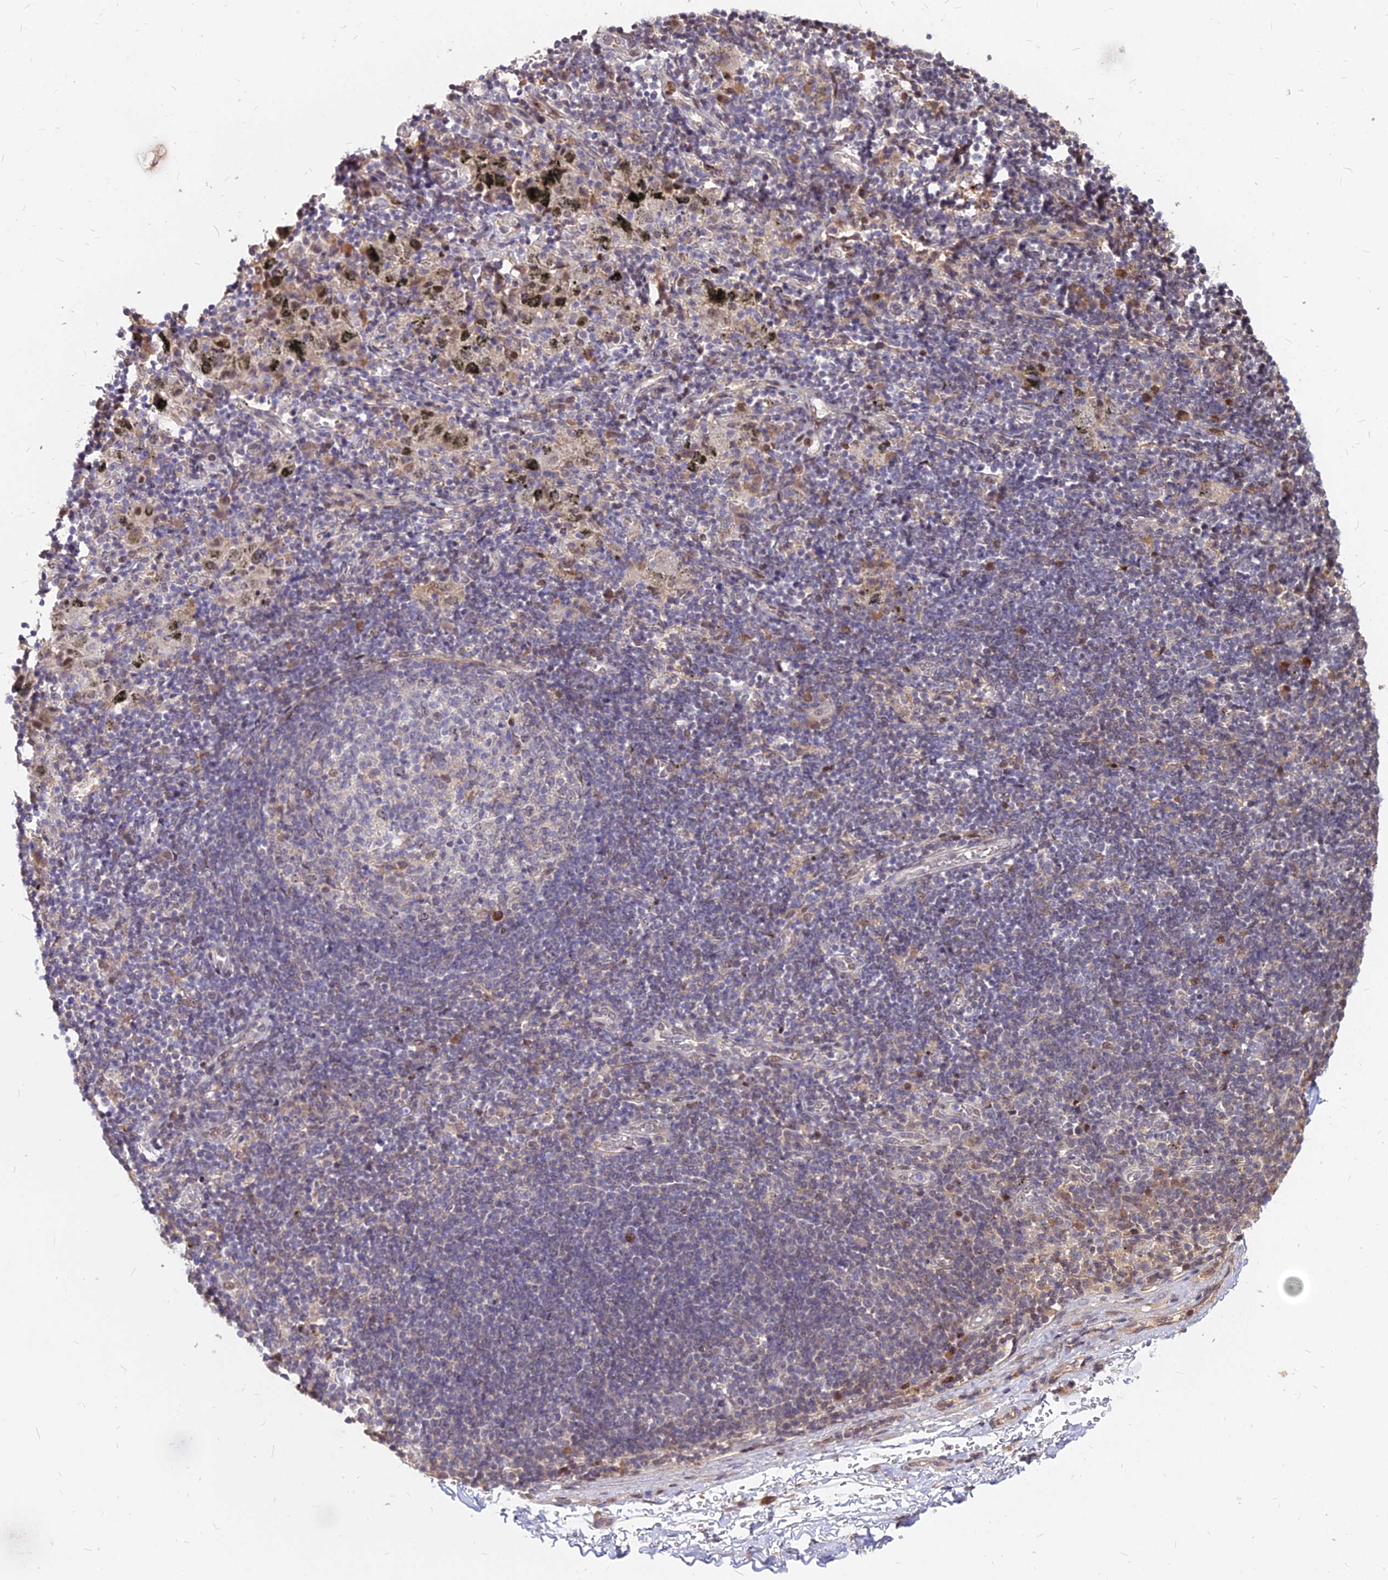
{"staining": {"intensity": "negative", "quantity": "none", "location": "none"}, "tissue": "soft tissue", "cell_type": "Chondrocytes", "image_type": "normal", "snomed": [{"axis": "morphology", "description": "Normal tissue, NOS"}, {"axis": "topography", "description": "Lymph node"}, {"axis": "topography", "description": "Cartilage tissue"}, {"axis": "topography", "description": "Bronchus"}], "caption": "The immunohistochemistry (IHC) photomicrograph has no significant staining in chondrocytes of soft tissue. The staining is performed using DAB brown chromogen with nuclei counter-stained in using hematoxylin.", "gene": "C11orf68", "patient": {"sex": "male", "age": 63}}